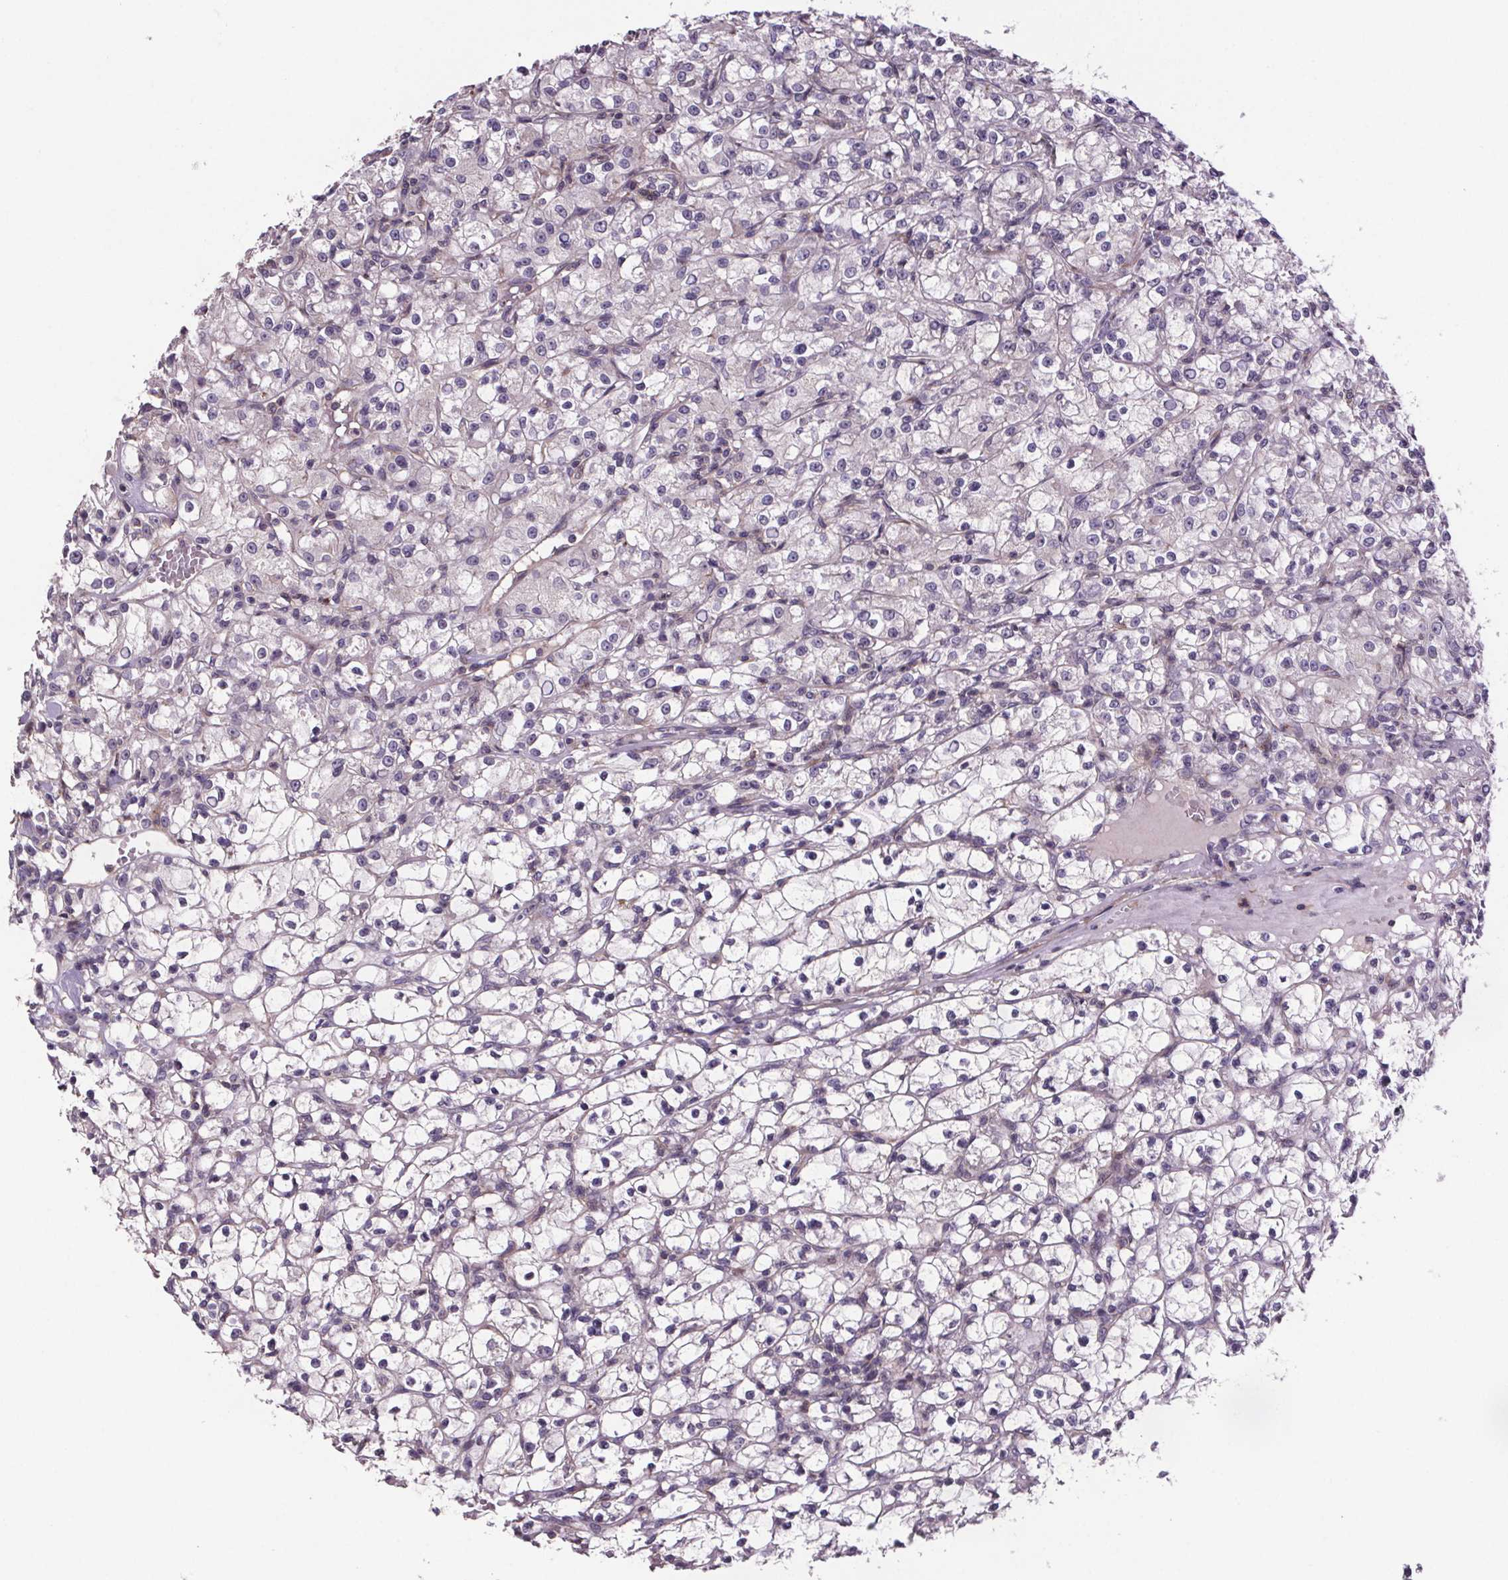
{"staining": {"intensity": "negative", "quantity": "none", "location": "none"}, "tissue": "renal cancer", "cell_type": "Tumor cells", "image_type": "cancer", "snomed": [{"axis": "morphology", "description": "Adenocarcinoma, NOS"}, {"axis": "topography", "description": "Kidney"}], "caption": "IHC of renal cancer (adenocarcinoma) shows no expression in tumor cells.", "gene": "CLN3", "patient": {"sex": "female", "age": 59}}